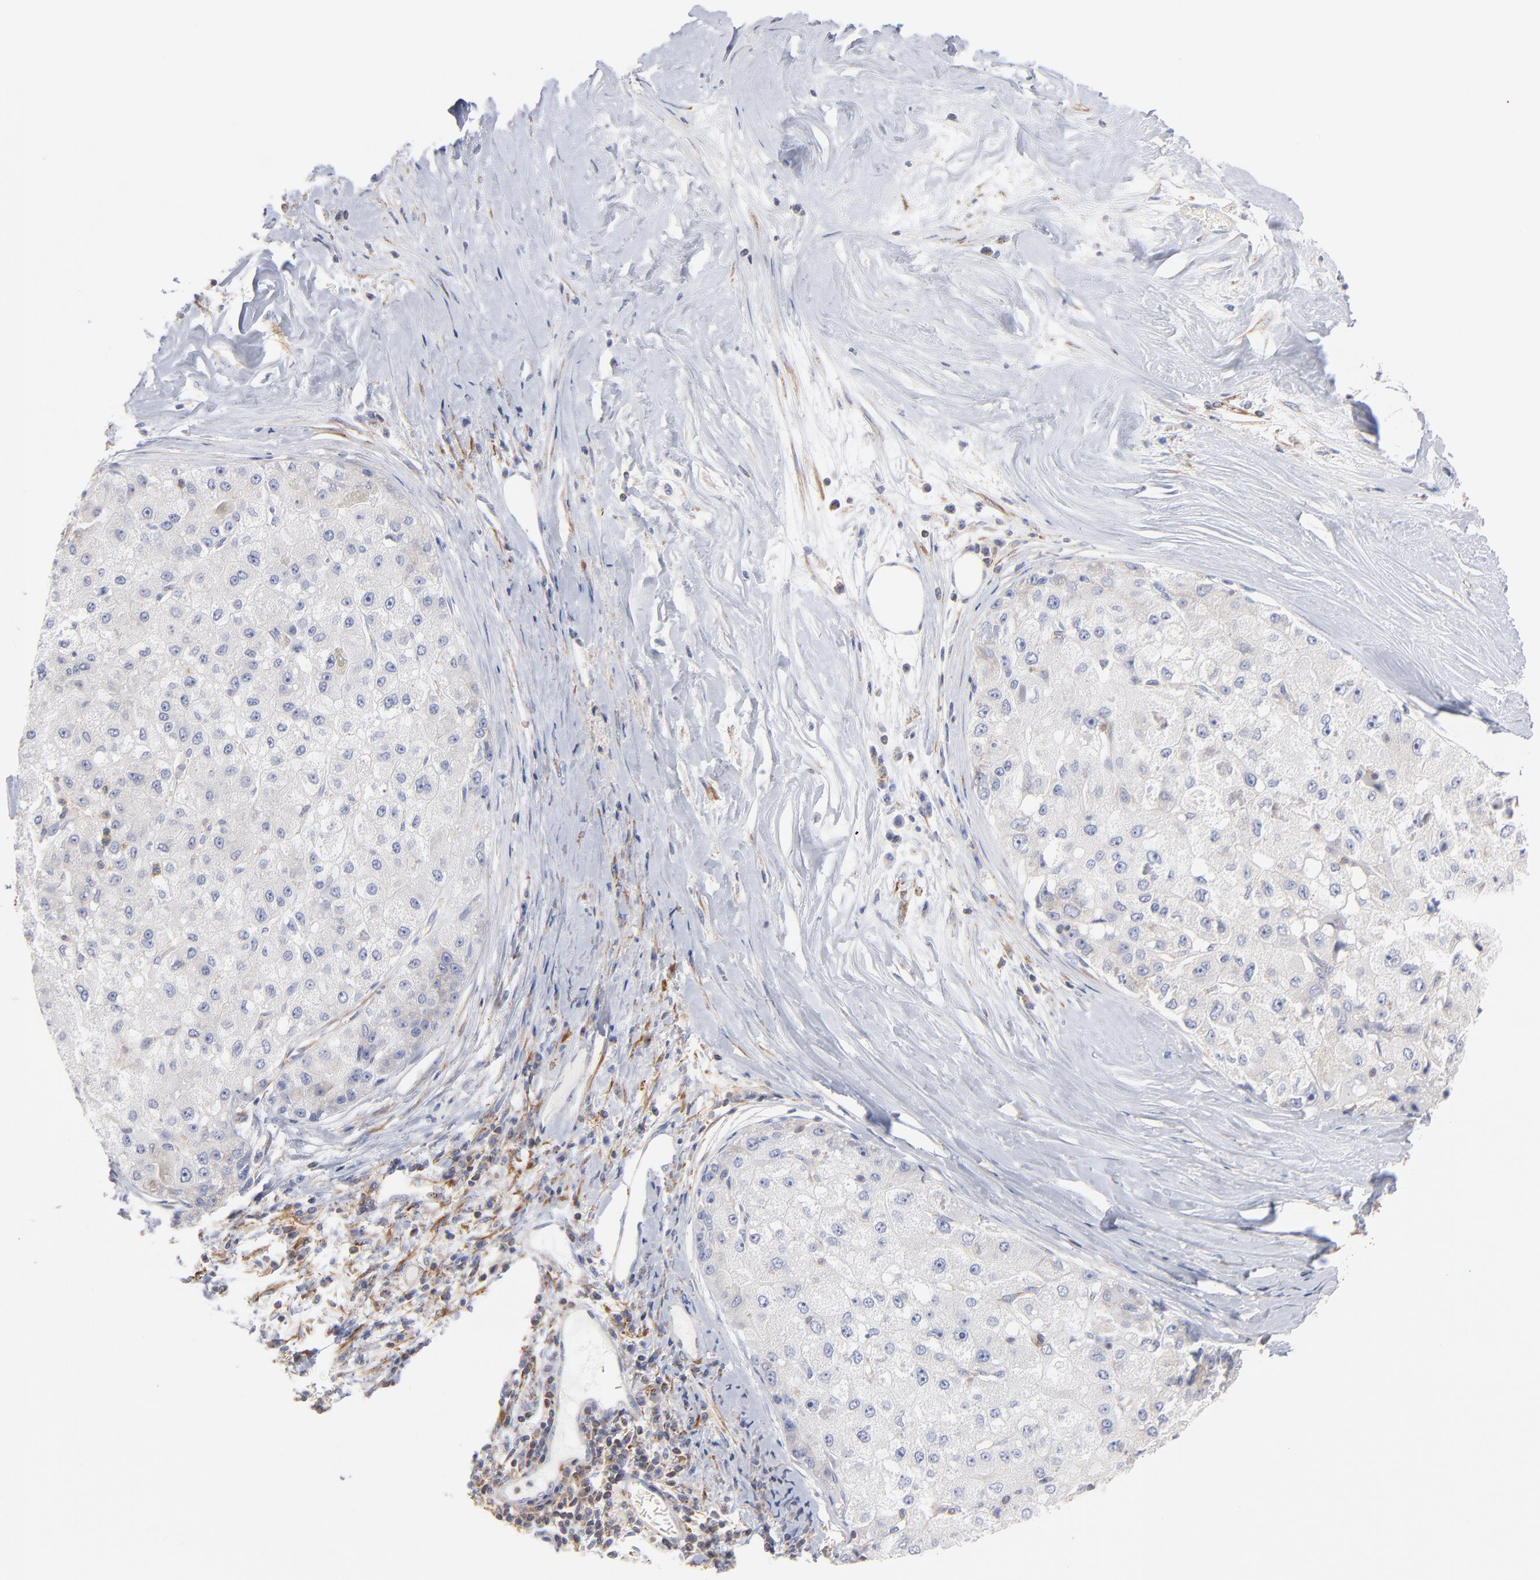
{"staining": {"intensity": "negative", "quantity": "none", "location": "none"}, "tissue": "liver cancer", "cell_type": "Tumor cells", "image_type": "cancer", "snomed": [{"axis": "morphology", "description": "Carcinoma, Hepatocellular, NOS"}, {"axis": "topography", "description": "Liver"}], "caption": "An immunohistochemistry (IHC) image of liver cancer is shown. There is no staining in tumor cells of liver cancer.", "gene": "SEPTIN6", "patient": {"sex": "male", "age": 80}}